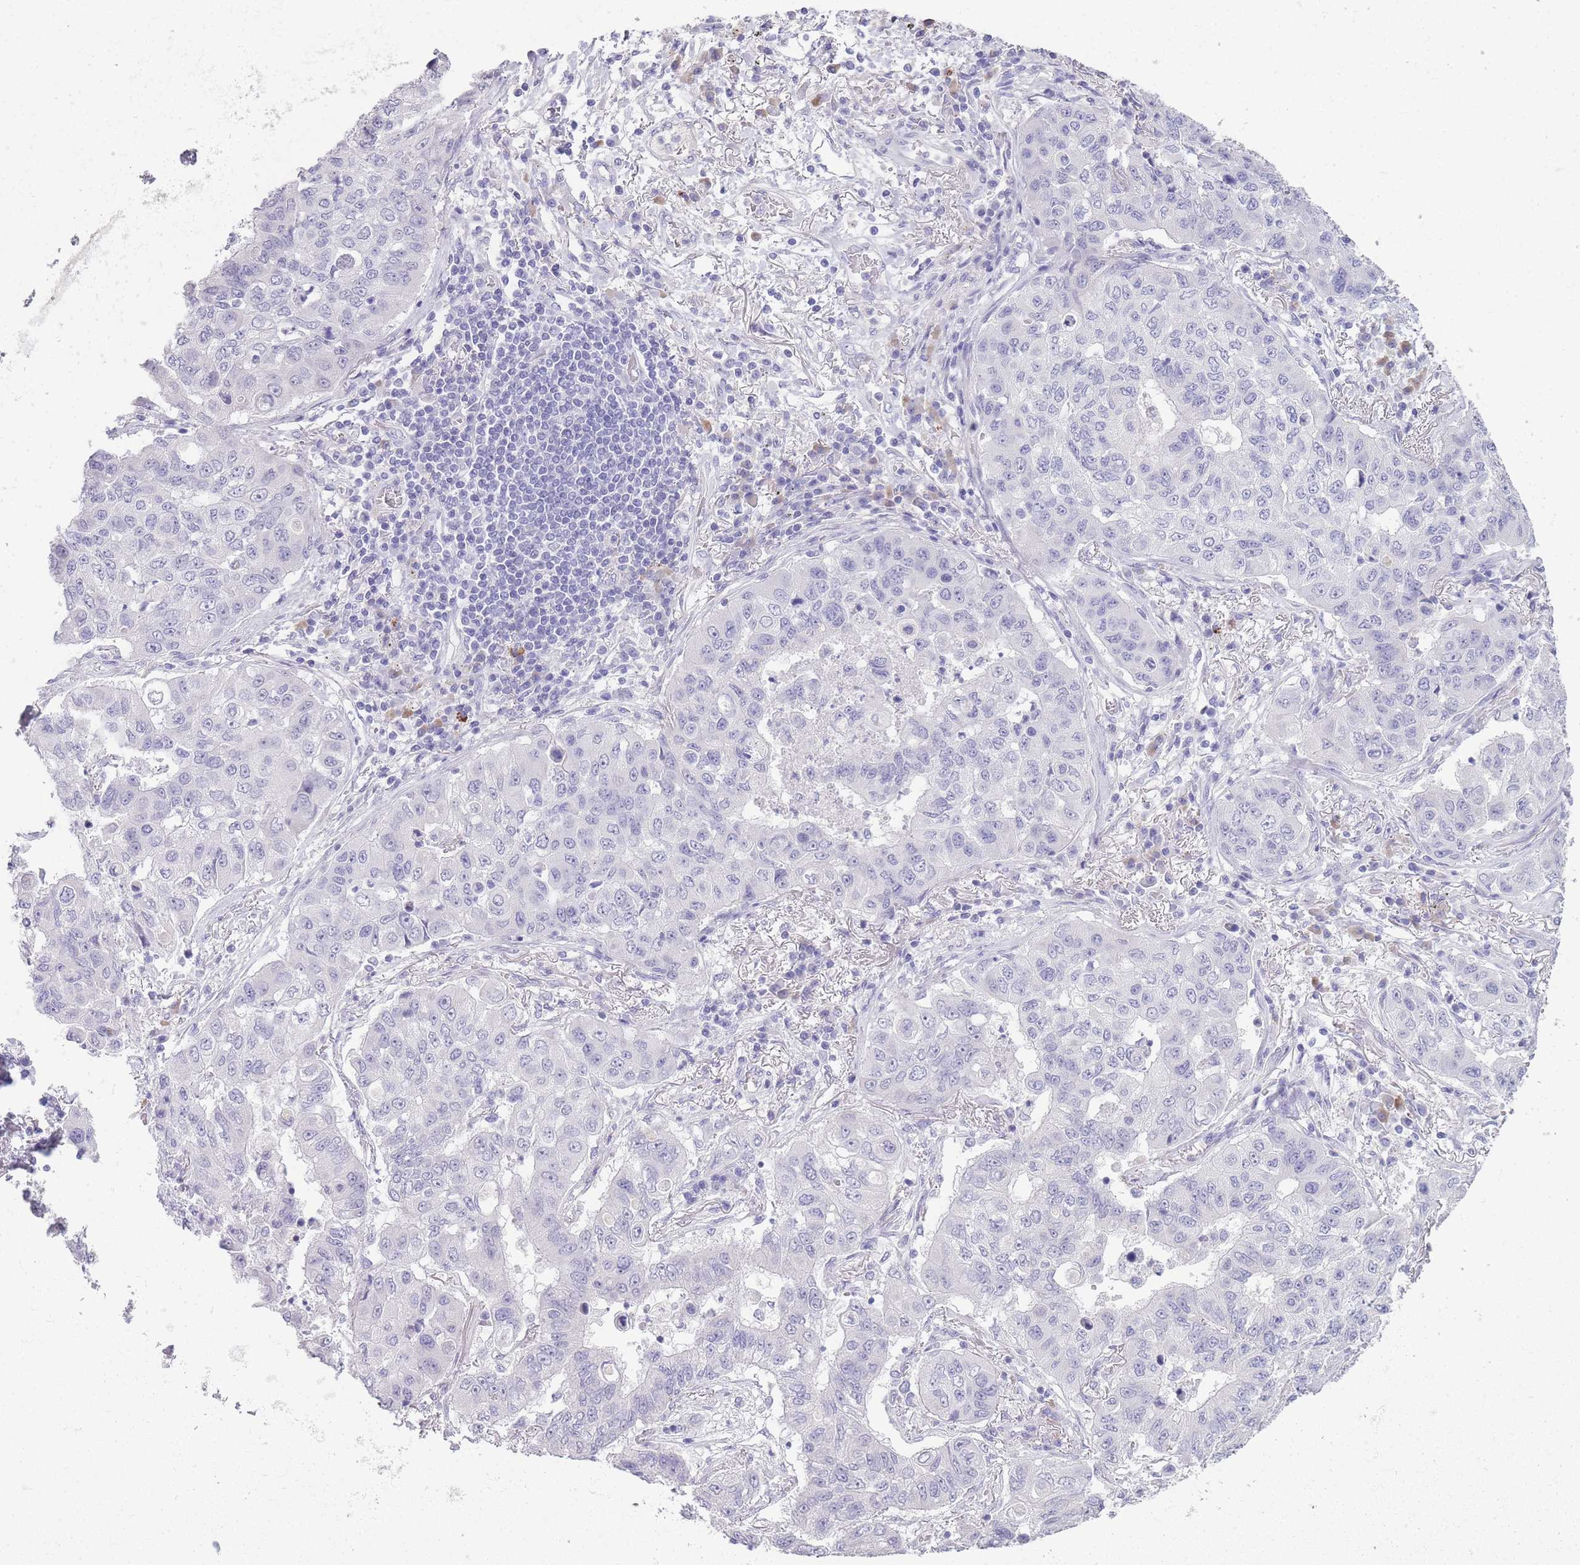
{"staining": {"intensity": "negative", "quantity": "none", "location": "none"}, "tissue": "lung cancer", "cell_type": "Tumor cells", "image_type": "cancer", "snomed": [{"axis": "morphology", "description": "Squamous cell carcinoma, NOS"}, {"axis": "topography", "description": "Lung"}], "caption": "Immunohistochemistry (IHC) of human squamous cell carcinoma (lung) reveals no expression in tumor cells. (DAB immunohistochemistry (IHC) with hematoxylin counter stain).", "gene": "DCANP1", "patient": {"sex": "male", "age": 74}}